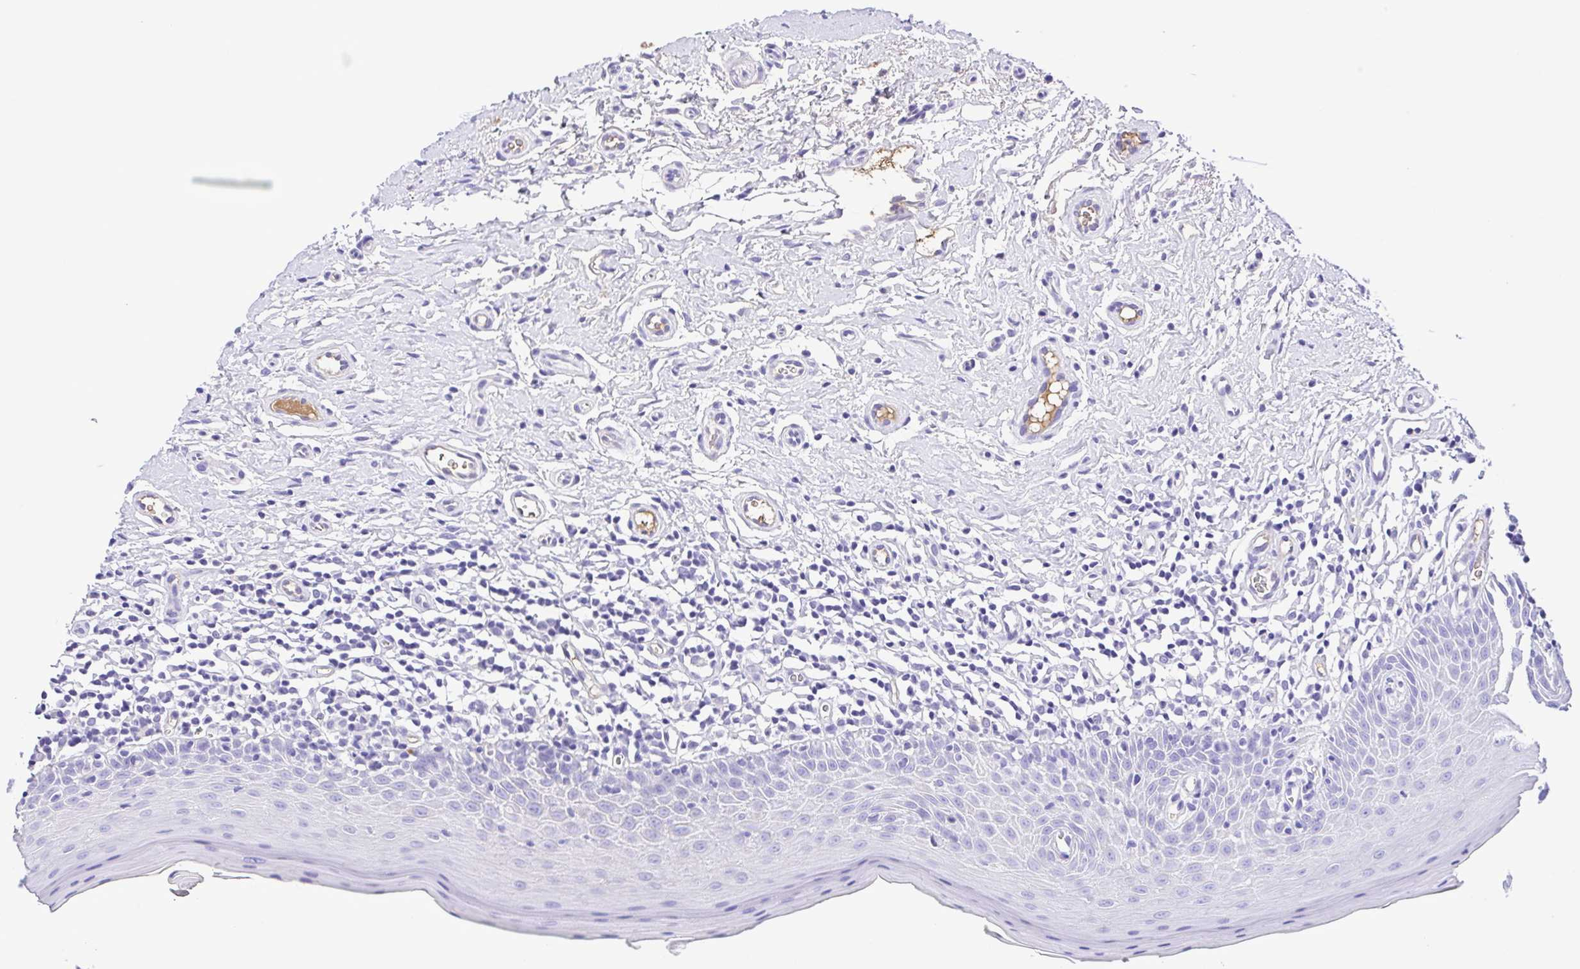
{"staining": {"intensity": "negative", "quantity": "none", "location": "none"}, "tissue": "oral mucosa", "cell_type": "Squamous epithelial cells", "image_type": "normal", "snomed": [{"axis": "morphology", "description": "Normal tissue, NOS"}, {"axis": "topography", "description": "Oral tissue"}, {"axis": "topography", "description": "Tounge, NOS"}], "caption": "Squamous epithelial cells show no significant positivity in benign oral mucosa.", "gene": "IGFL1", "patient": {"sex": "female", "age": 58}}